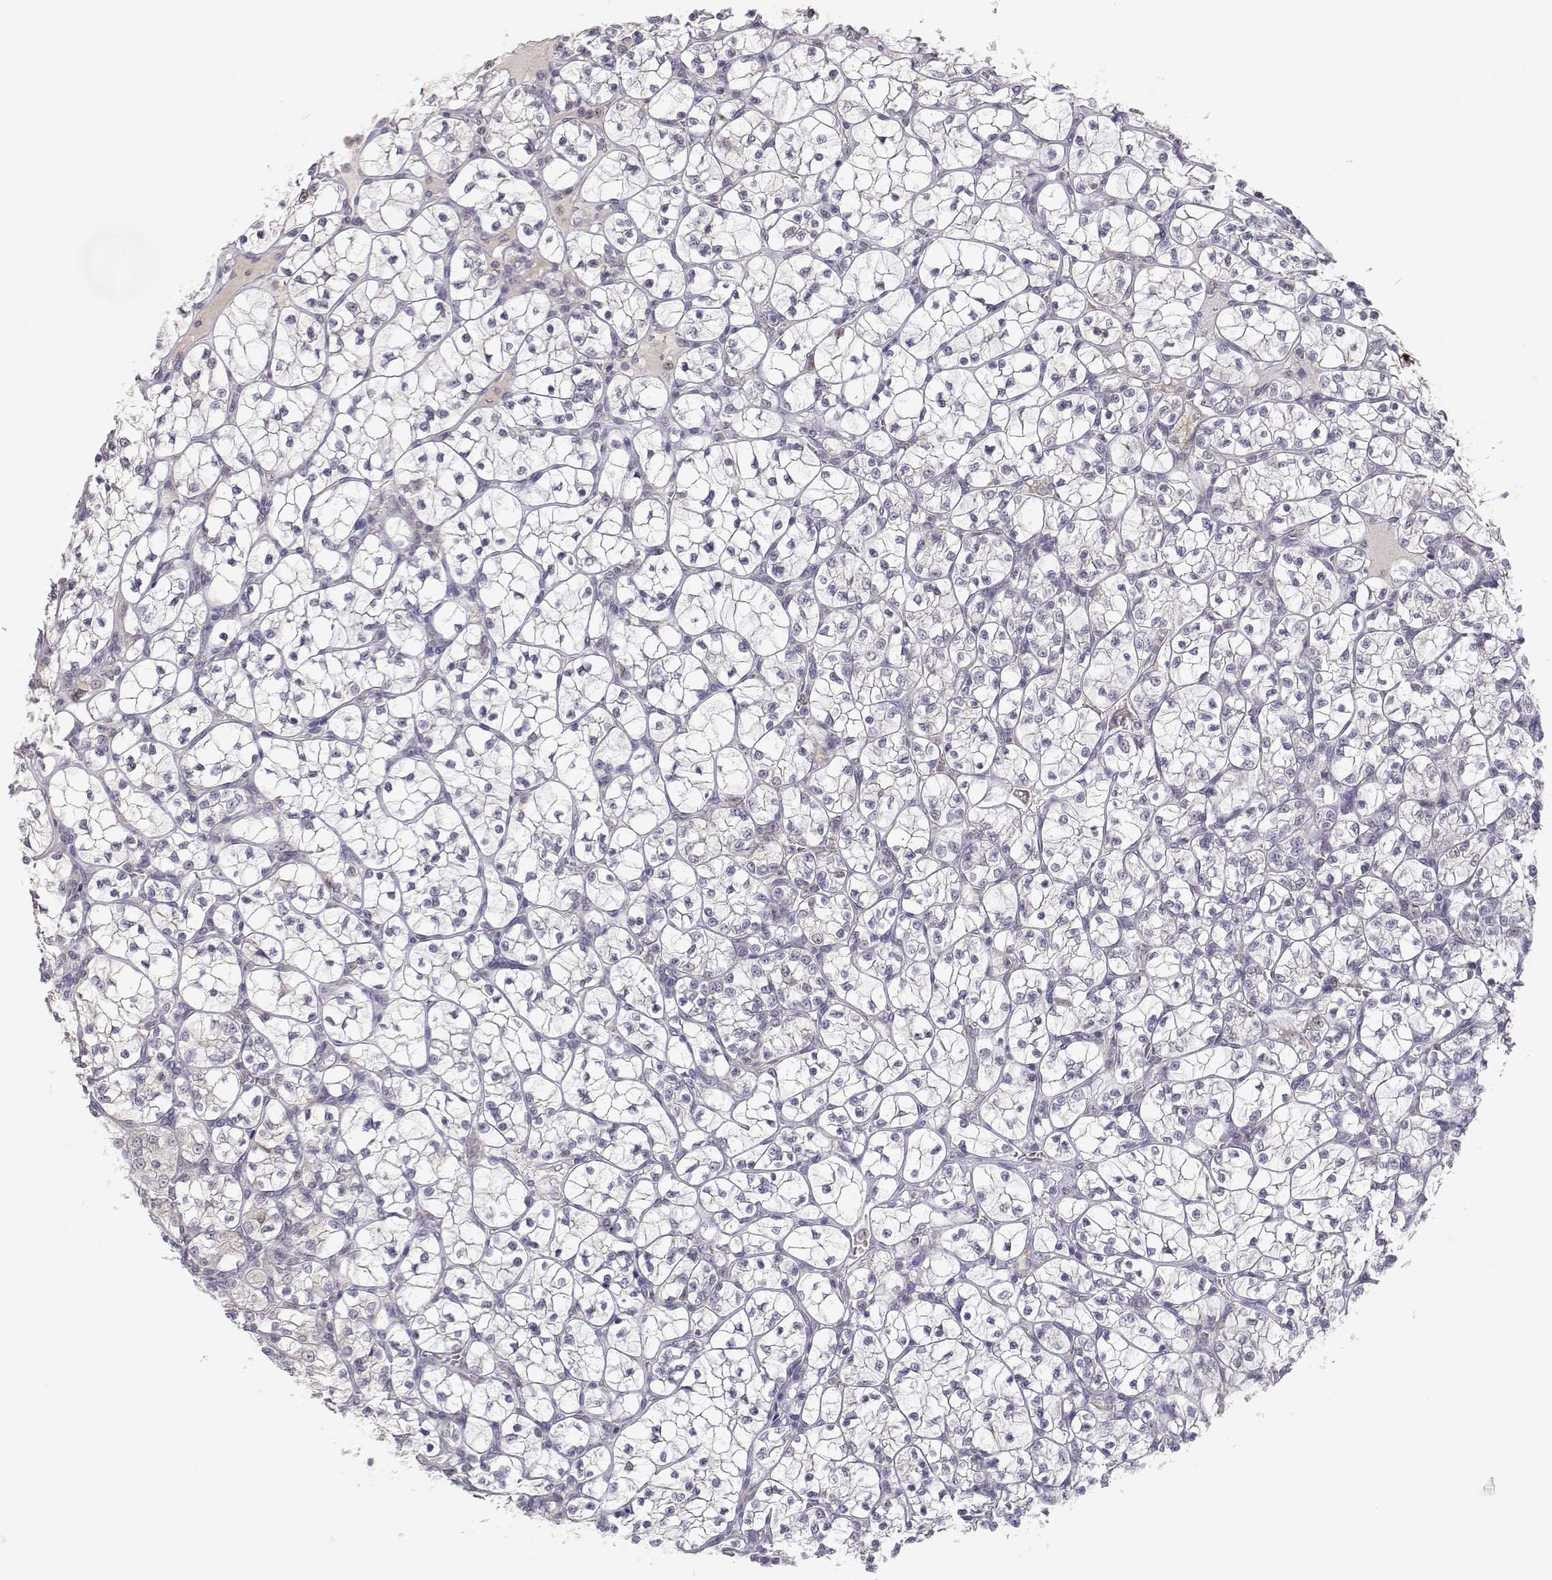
{"staining": {"intensity": "negative", "quantity": "none", "location": "none"}, "tissue": "renal cancer", "cell_type": "Tumor cells", "image_type": "cancer", "snomed": [{"axis": "morphology", "description": "Adenocarcinoma, NOS"}, {"axis": "topography", "description": "Kidney"}], "caption": "The histopathology image displays no staining of tumor cells in renal cancer. (DAB immunohistochemistry with hematoxylin counter stain).", "gene": "RAD51", "patient": {"sex": "female", "age": 89}}